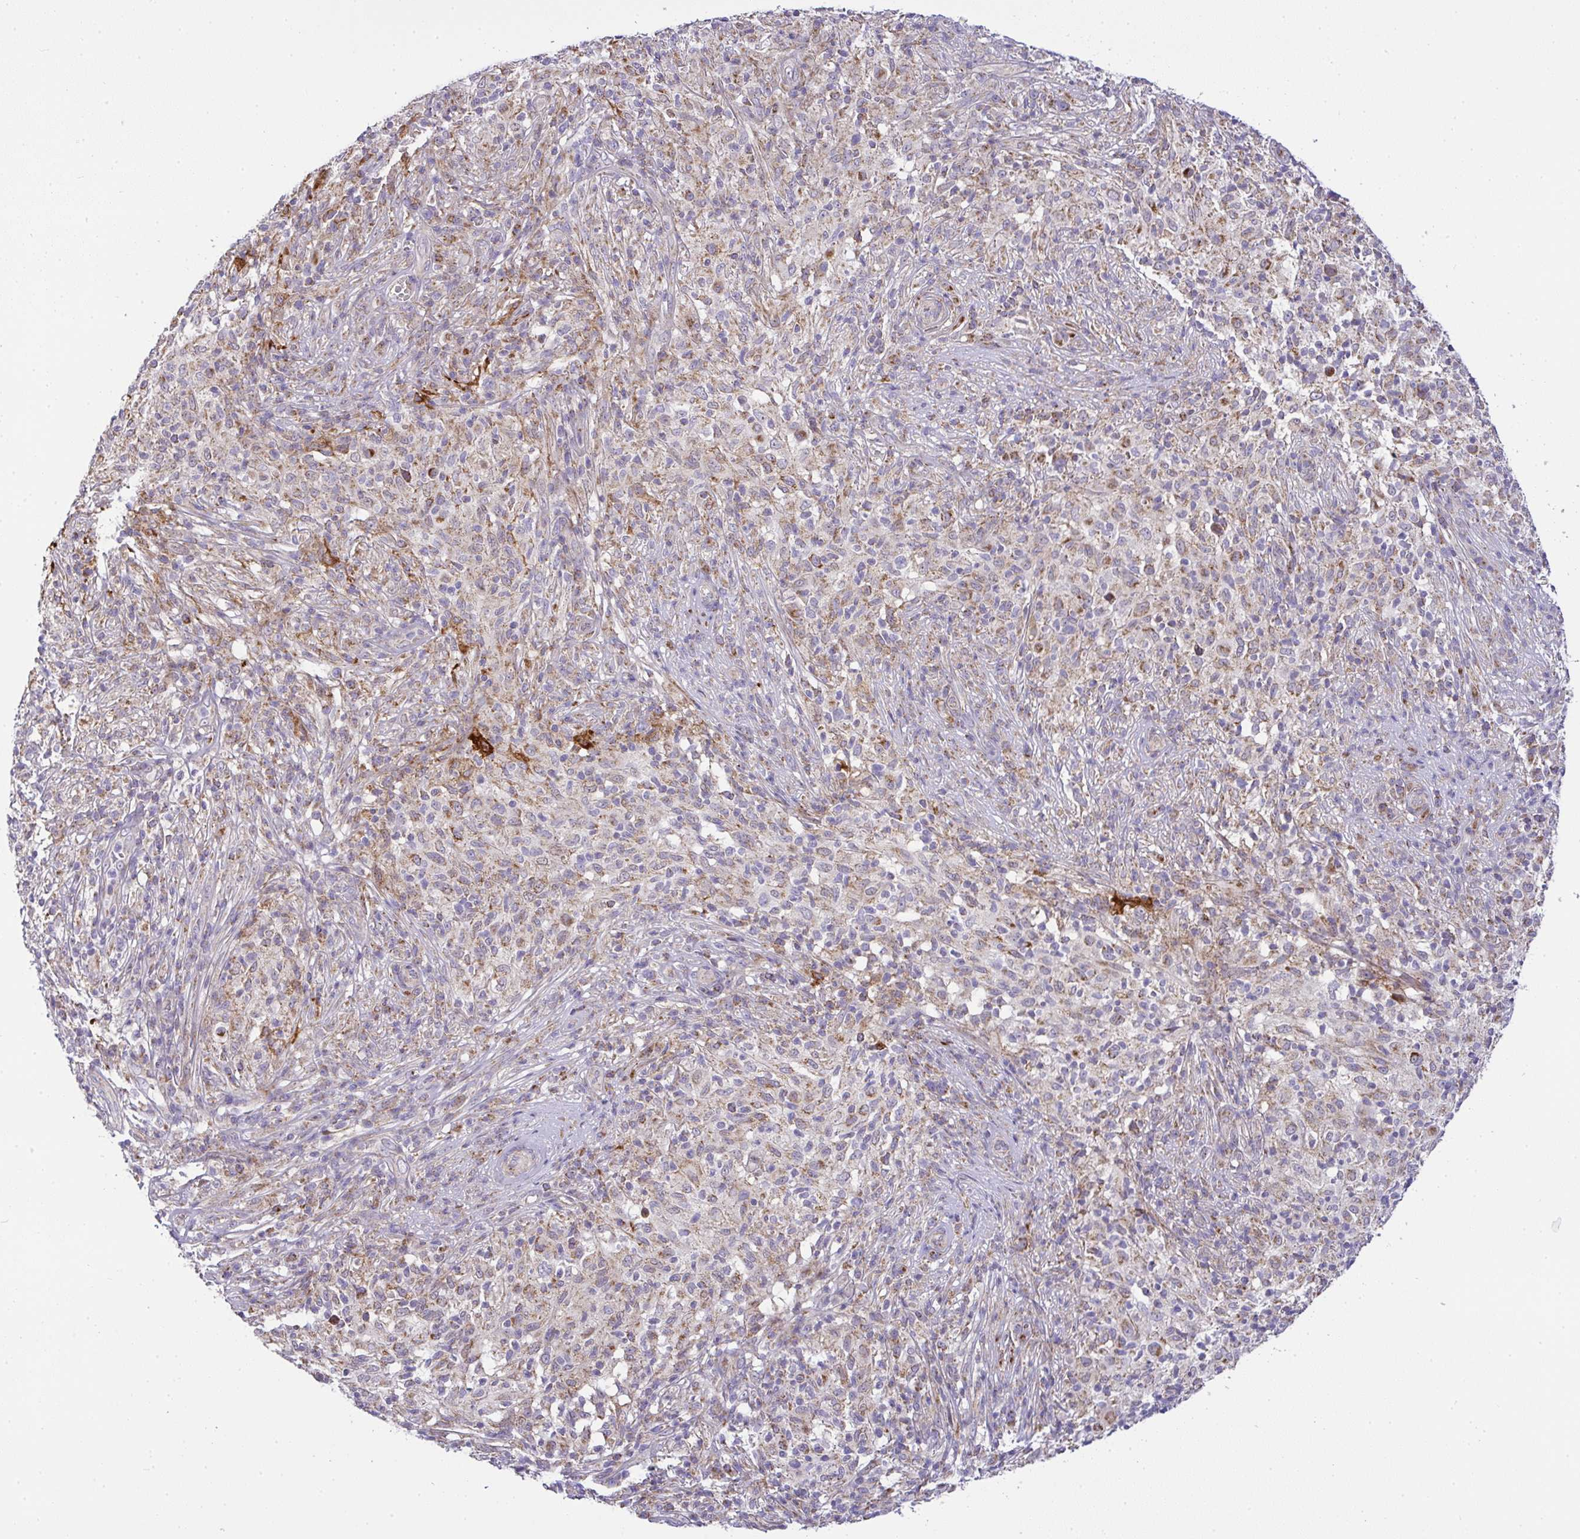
{"staining": {"intensity": "moderate", "quantity": ">75%", "location": "cytoplasmic/membranous"}, "tissue": "melanoma", "cell_type": "Tumor cells", "image_type": "cancer", "snomed": [{"axis": "morphology", "description": "Malignant melanoma, NOS"}, {"axis": "topography", "description": "Skin"}], "caption": "IHC of human malignant melanoma shows medium levels of moderate cytoplasmic/membranous staining in approximately >75% of tumor cells.", "gene": "SRRM4", "patient": {"sex": "male", "age": 66}}